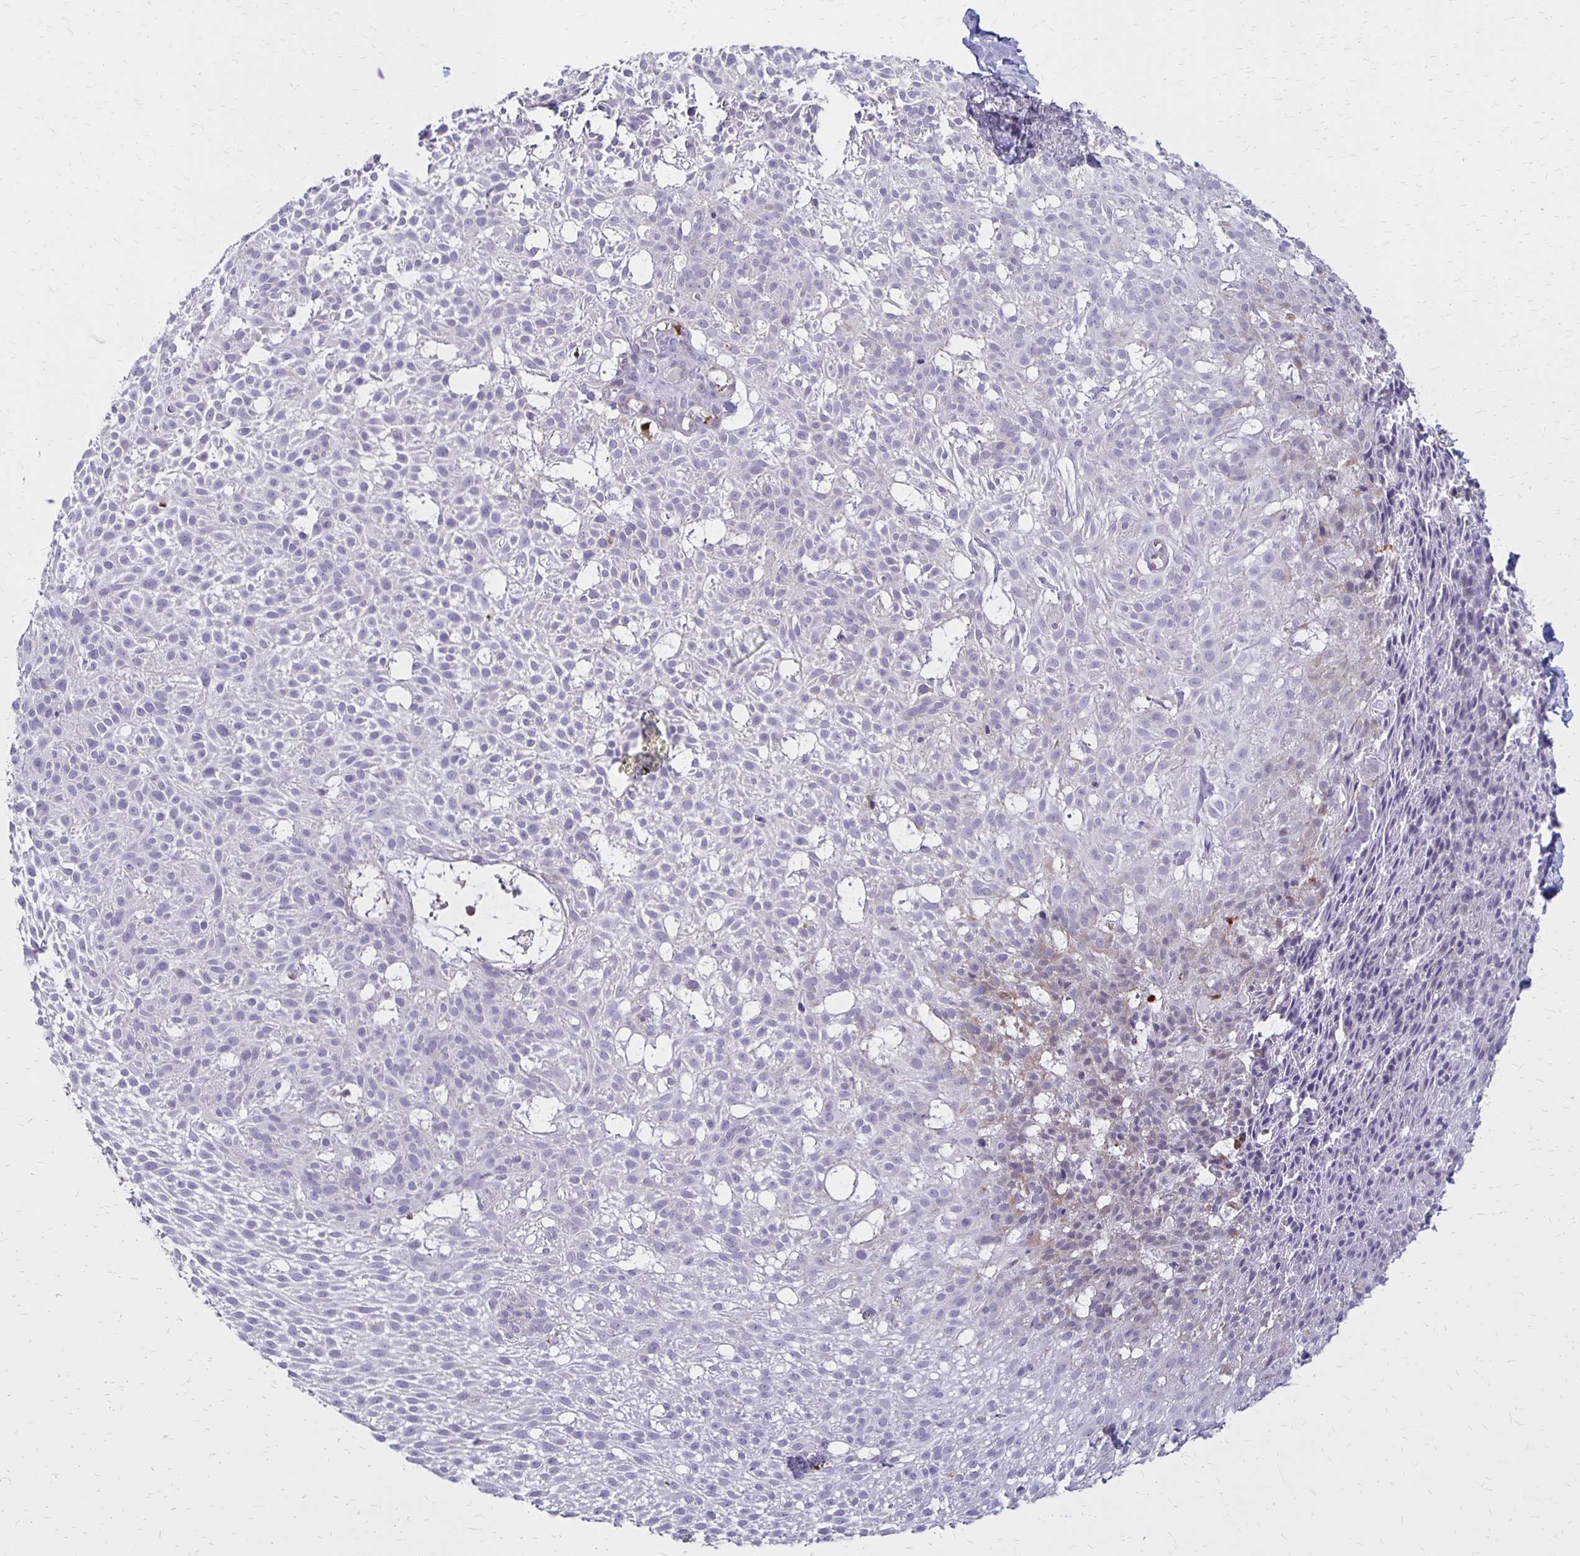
{"staining": {"intensity": "negative", "quantity": "none", "location": "none"}, "tissue": "skin cancer", "cell_type": "Tumor cells", "image_type": "cancer", "snomed": [{"axis": "morphology", "description": "Basal cell carcinoma"}, {"axis": "topography", "description": "Skin"}], "caption": "Protein analysis of skin cancer demonstrates no significant positivity in tumor cells. Nuclei are stained in blue.", "gene": "CCL21", "patient": {"sex": "female", "age": 78}}